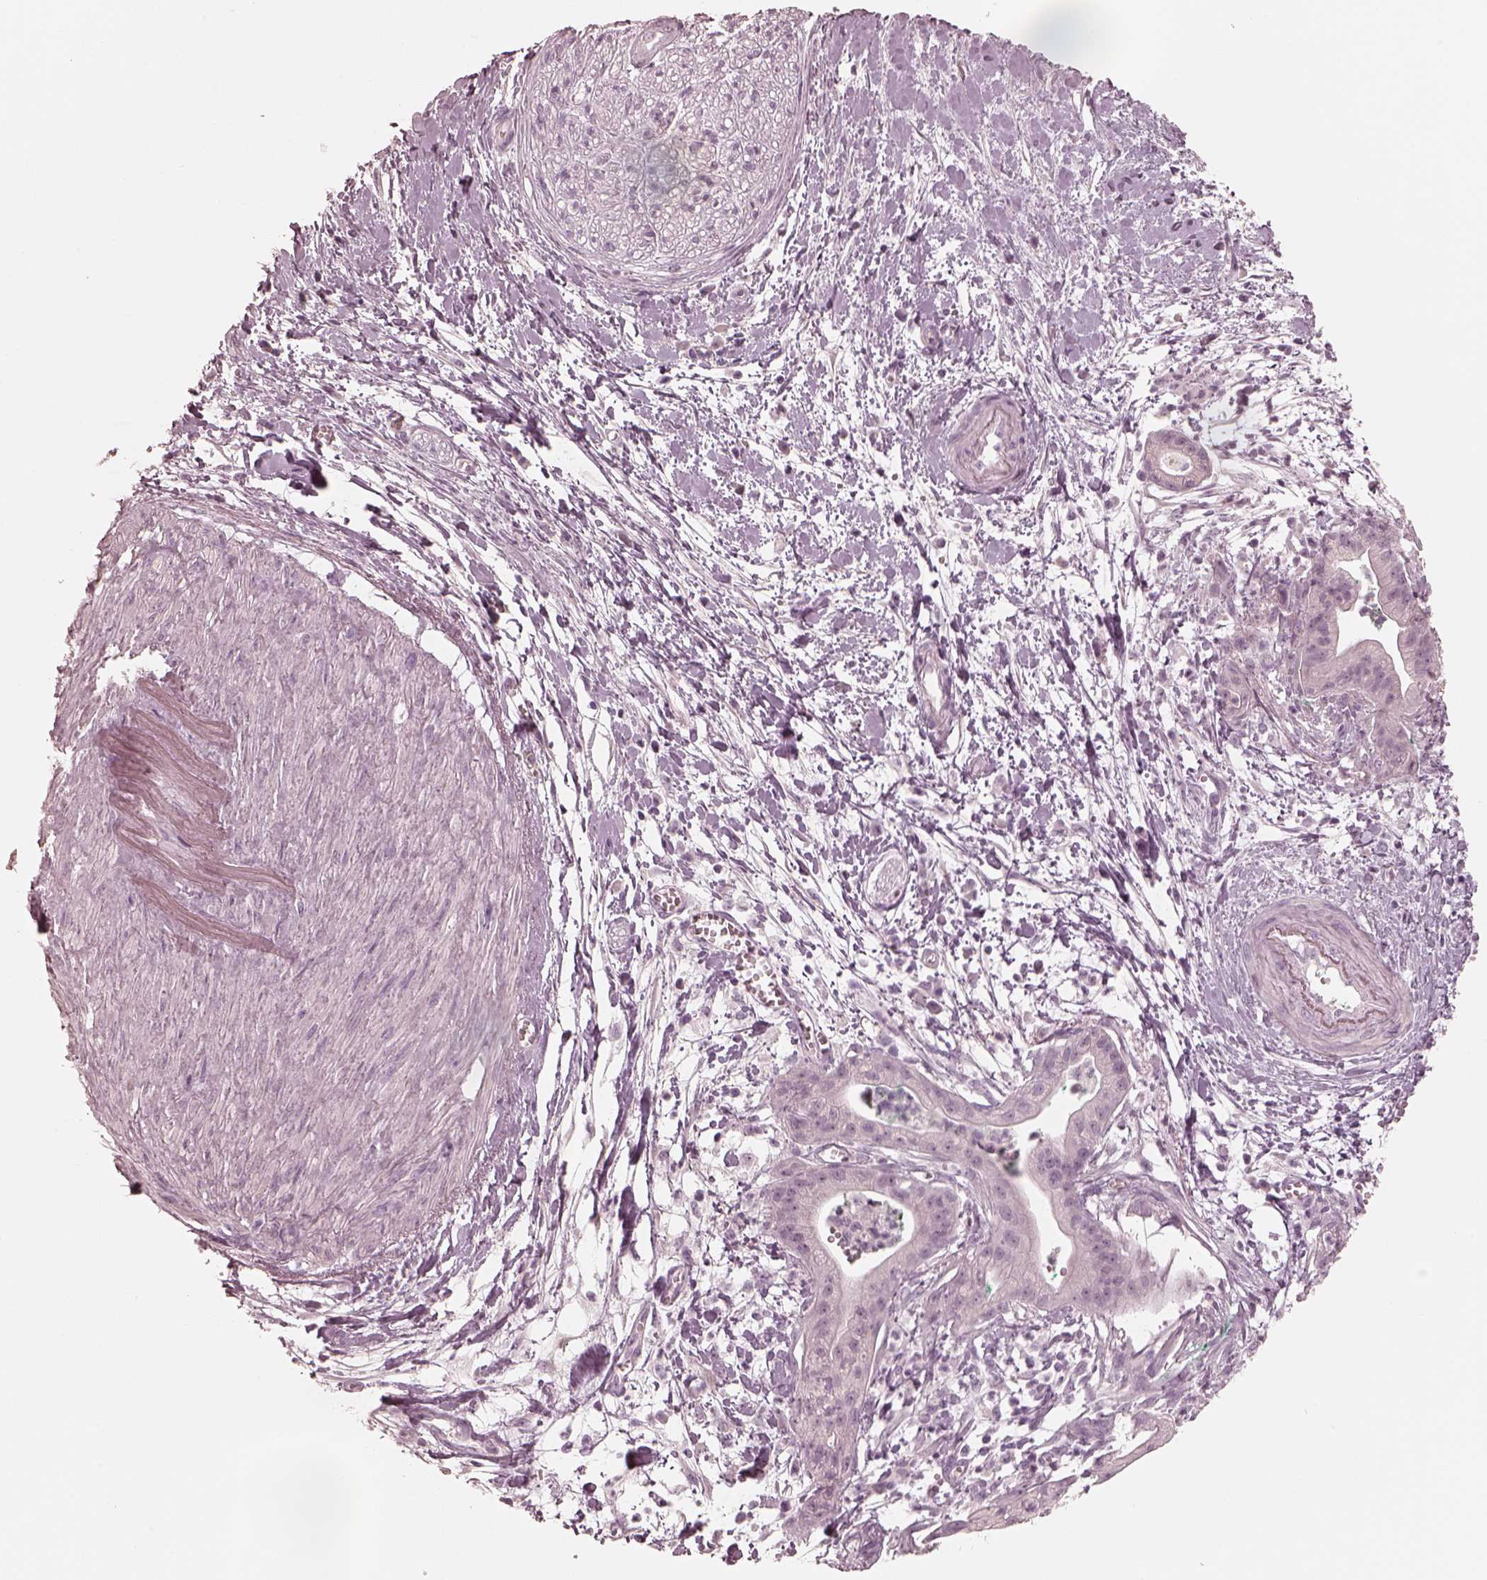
{"staining": {"intensity": "negative", "quantity": "none", "location": "none"}, "tissue": "pancreatic cancer", "cell_type": "Tumor cells", "image_type": "cancer", "snomed": [{"axis": "morphology", "description": "Normal tissue, NOS"}, {"axis": "morphology", "description": "Adenocarcinoma, NOS"}, {"axis": "topography", "description": "Lymph node"}, {"axis": "topography", "description": "Pancreas"}], "caption": "The IHC photomicrograph has no significant staining in tumor cells of pancreatic cancer tissue.", "gene": "CALR3", "patient": {"sex": "female", "age": 58}}